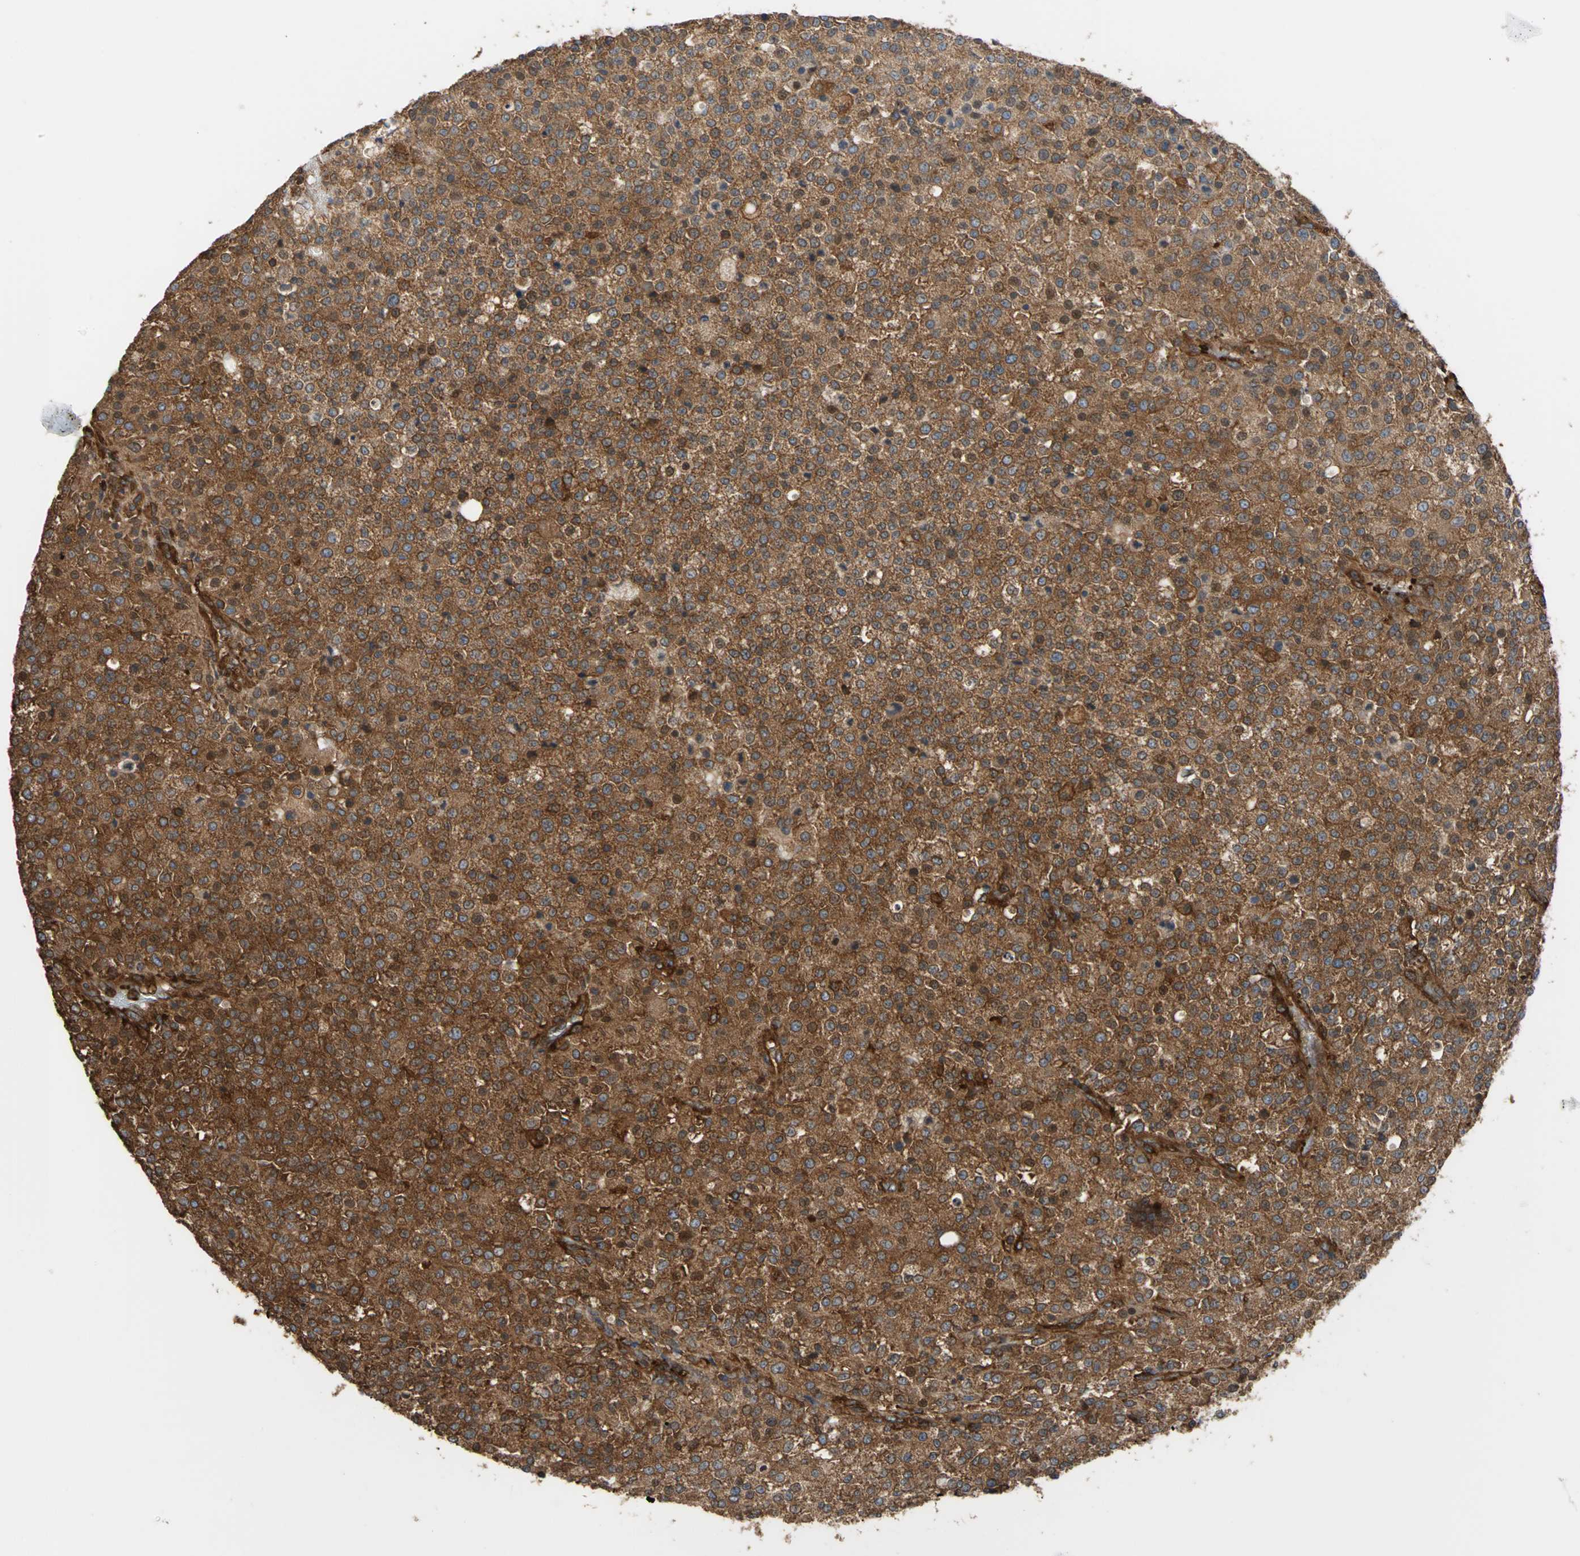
{"staining": {"intensity": "strong", "quantity": ">75%", "location": "cytoplasmic/membranous,nuclear"}, "tissue": "testis cancer", "cell_type": "Tumor cells", "image_type": "cancer", "snomed": [{"axis": "morphology", "description": "Seminoma, NOS"}, {"axis": "topography", "description": "Testis"}], "caption": "The immunohistochemical stain shows strong cytoplasmic/membranous and nuclear expression in tumor cells of testis cancer (seminoma) tissue.", "gene": "TLN1", "patient": {"sex": "male", "age": 59}}